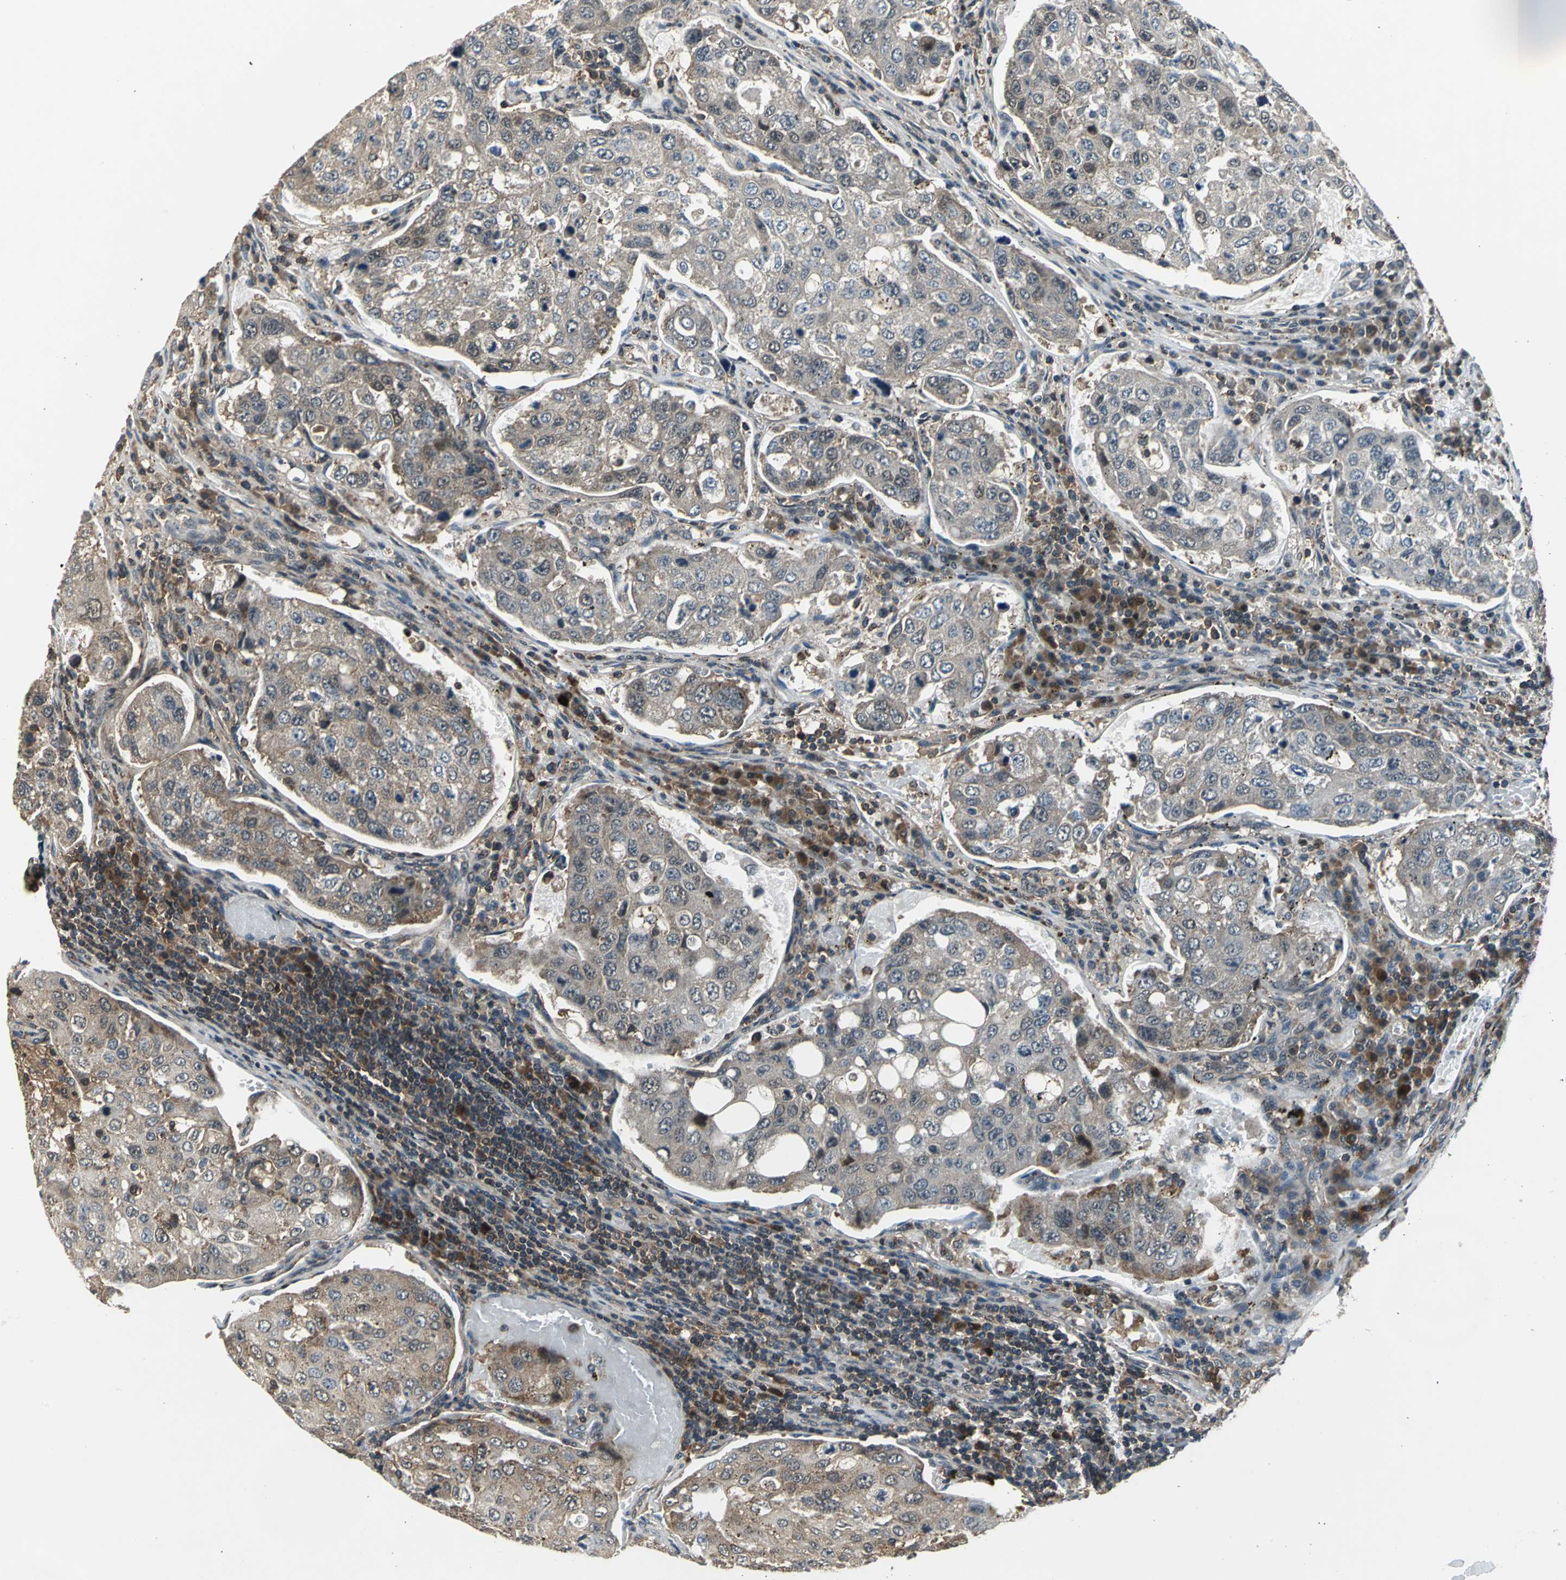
{"staining": {"intensity": "weak", "quantity": "25%-75%", "location": "cytoplasmic/membranous"}, "tissue": "urothelial cancer", "cell_type": "Tumor cells", "image_type": "cancer", "snomed": [{"axis": "morphology", "description": "Urothelial carcinoma, High grade"}, {"axis": "topography", "description": "Lymph node"}, {"axis": "topography", "description": "Urinary bladder"}], "caption": "Human urothelial cancer stained with a brown dye displays weak cytoplasmic/membranous positive positivity in approximately 25%-75% of tumor cells.", "gene": "EIF2B2", "patient": {"sex": "male", "age": 51}}